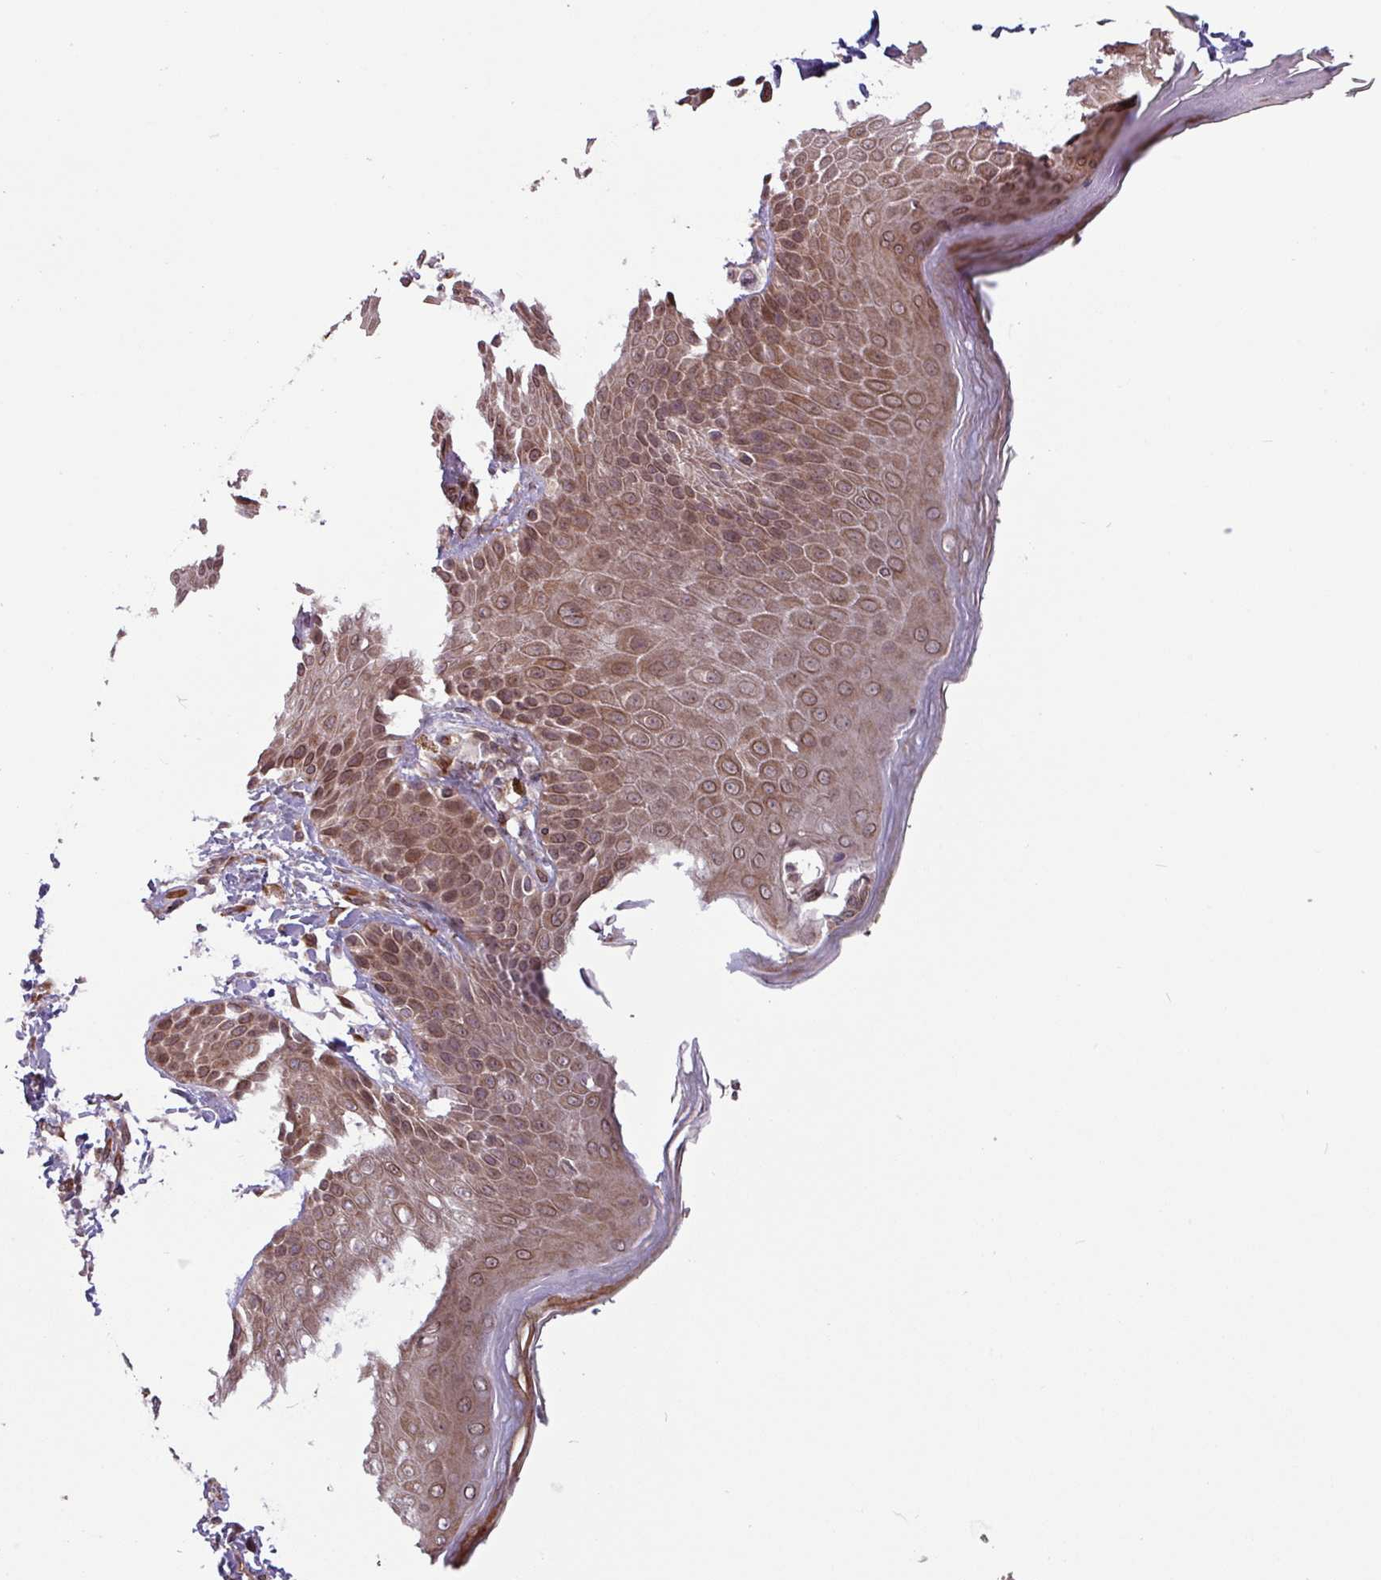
{"staining": {"intensity": "moderate", "quantity": ">75%", "location": "cytoplasmic/membranous,nuclear"}, "tissue": "skin", "cell_type": "Epidermal cells", "image_type": "normal", "snomed": [{"axis": "morphology", "description": "Normal tissue, NOS"}, {"axis": "topography", "description": "Peripheral nerve tissue"}], "caption": "Immunohistochemical staining of benign human skin demonstrates medium levels of moderate cytoplasmic/membranous,nuclear positivity in approximately >75% of epidermal cells. (DAB (3,3'-diaminobenzidine) = brown stain, brightfield microscopy at high magnification).", "gene": "RBM4B", "patient": {"sex": "male", "age": 51}}